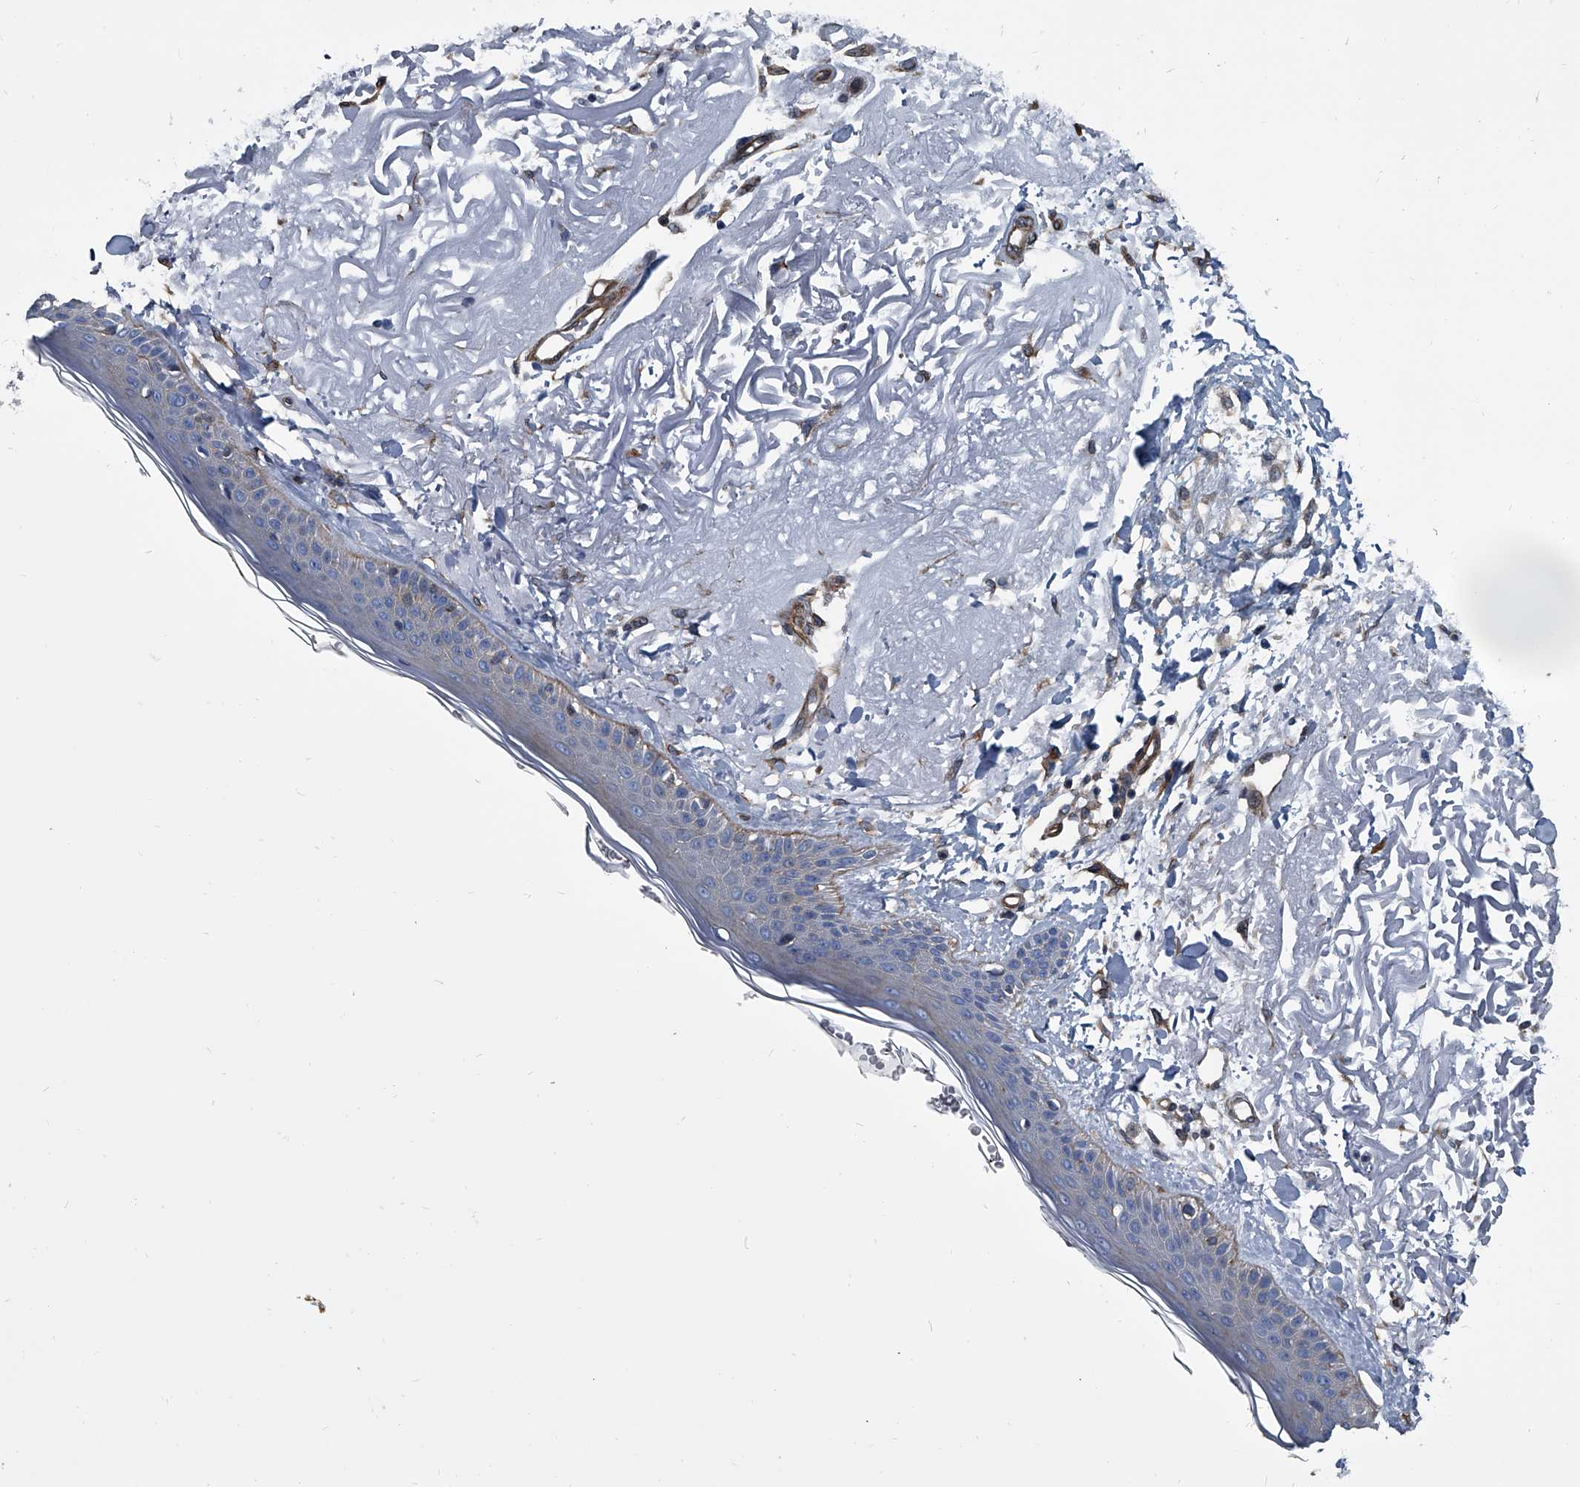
{"staining": {"intensity": "negative", "quantity": "none", "location": "none"}, "tissue": "skin", "cell_type": "Fibroblasts", "image_type": "normal", "snomed": [{"axis": "morphology", "description": "Normal tissue, NOS"}, {"axis": "topography", "description": "Skin"}, {"axis": "topography", "description": "Skeletal muscle"}], "caption": "Histopathology image shows no significant protein staining in fibroblasts of benign skin.", "gene": "PLEC", "patient": {"sex": "male", "age": 83}}